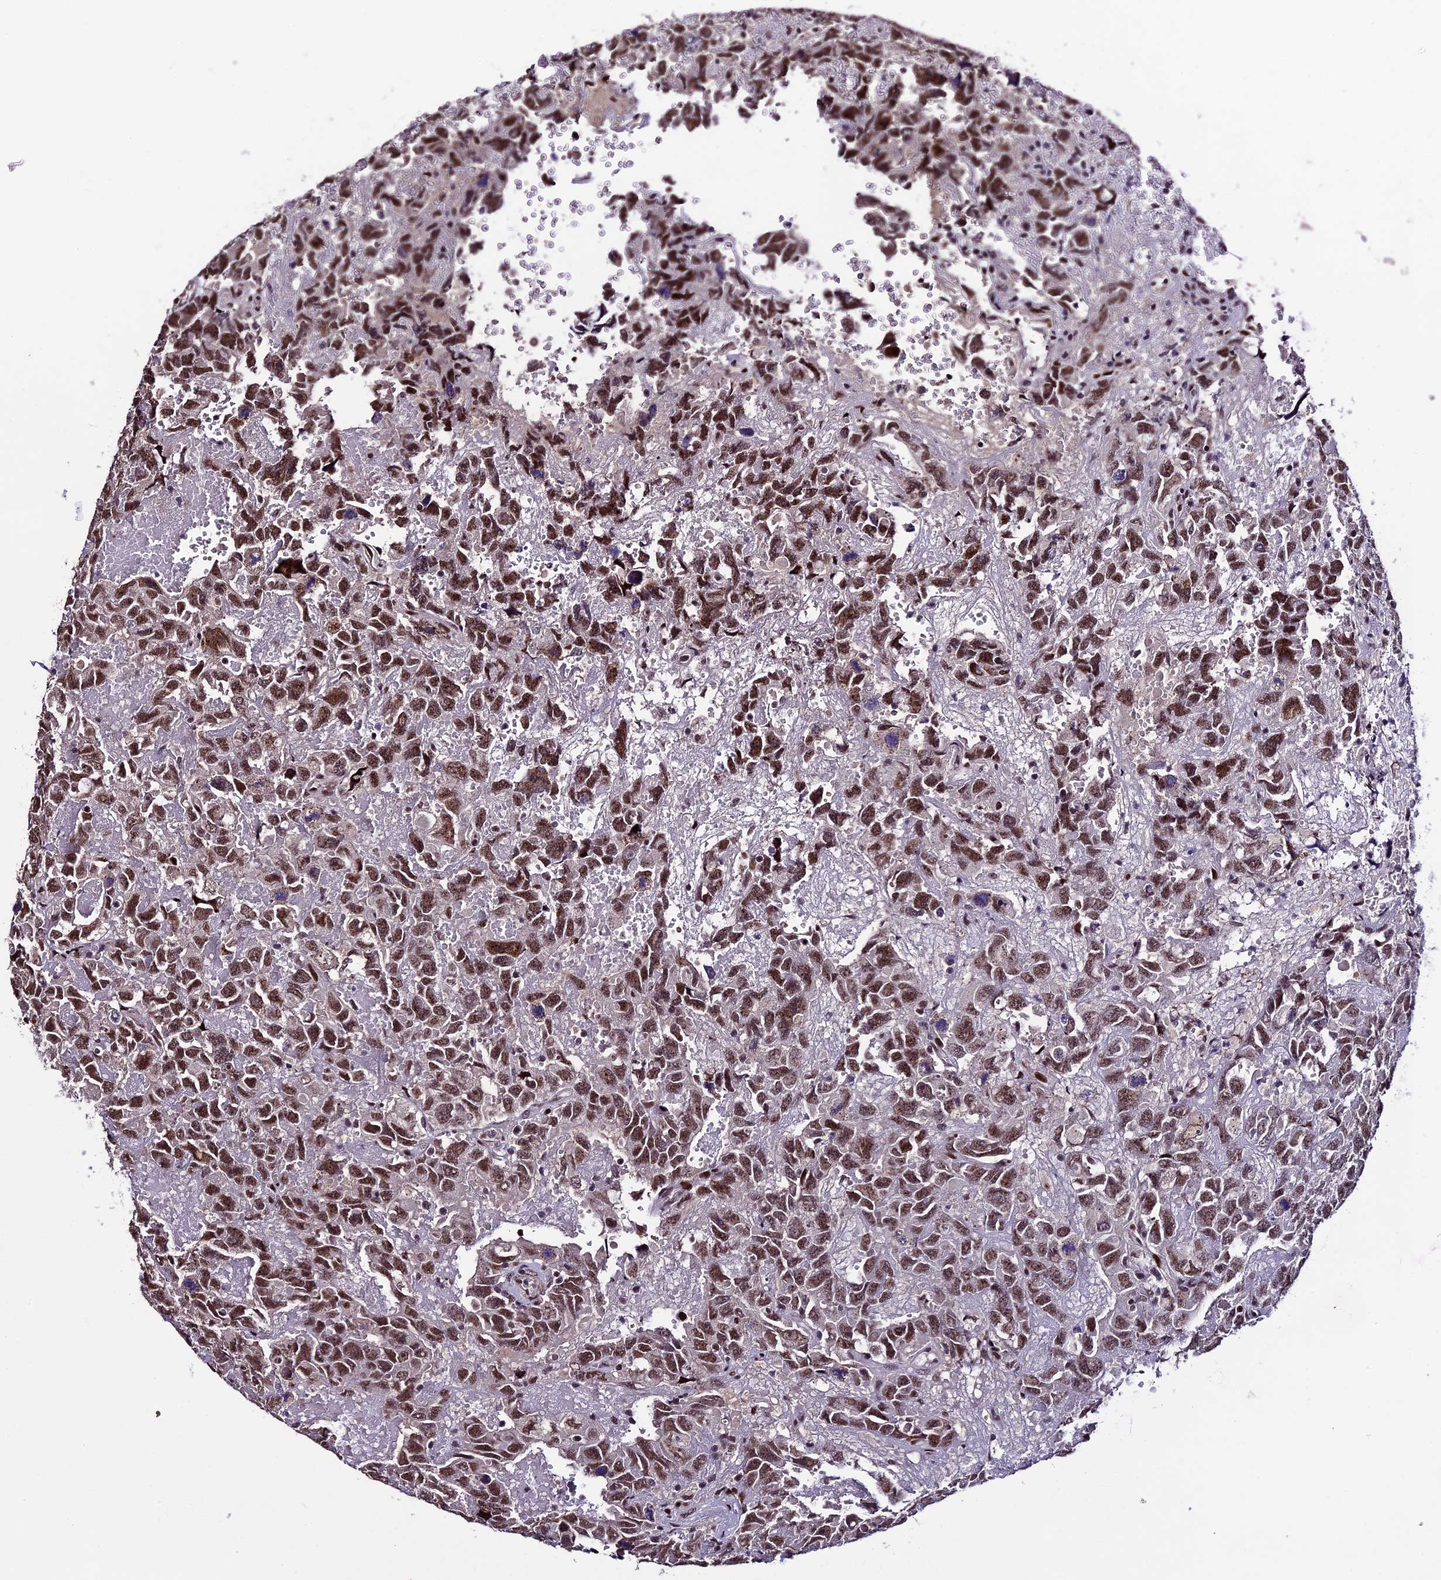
{"staining": {"intensity": "moderate", "quantity": ">75%", "location": "nuclear"}, "tissue": "testis cancer", "cell_type": "Tumor cells", "image_type": "cancer", "snomed": [{"axis": "morphology", "description": "Carcinoma, Embryonal, NOS"}, {"axis": "topography", "description": "Testis"}], "caption": "About >75% of tumor cells in human testis cancer show moderate nuclear protein positivity as visualized by brown immunohistochemical staining.", "gene": "TCP11L2", "patient": {"sex": "male", "age": 45}}